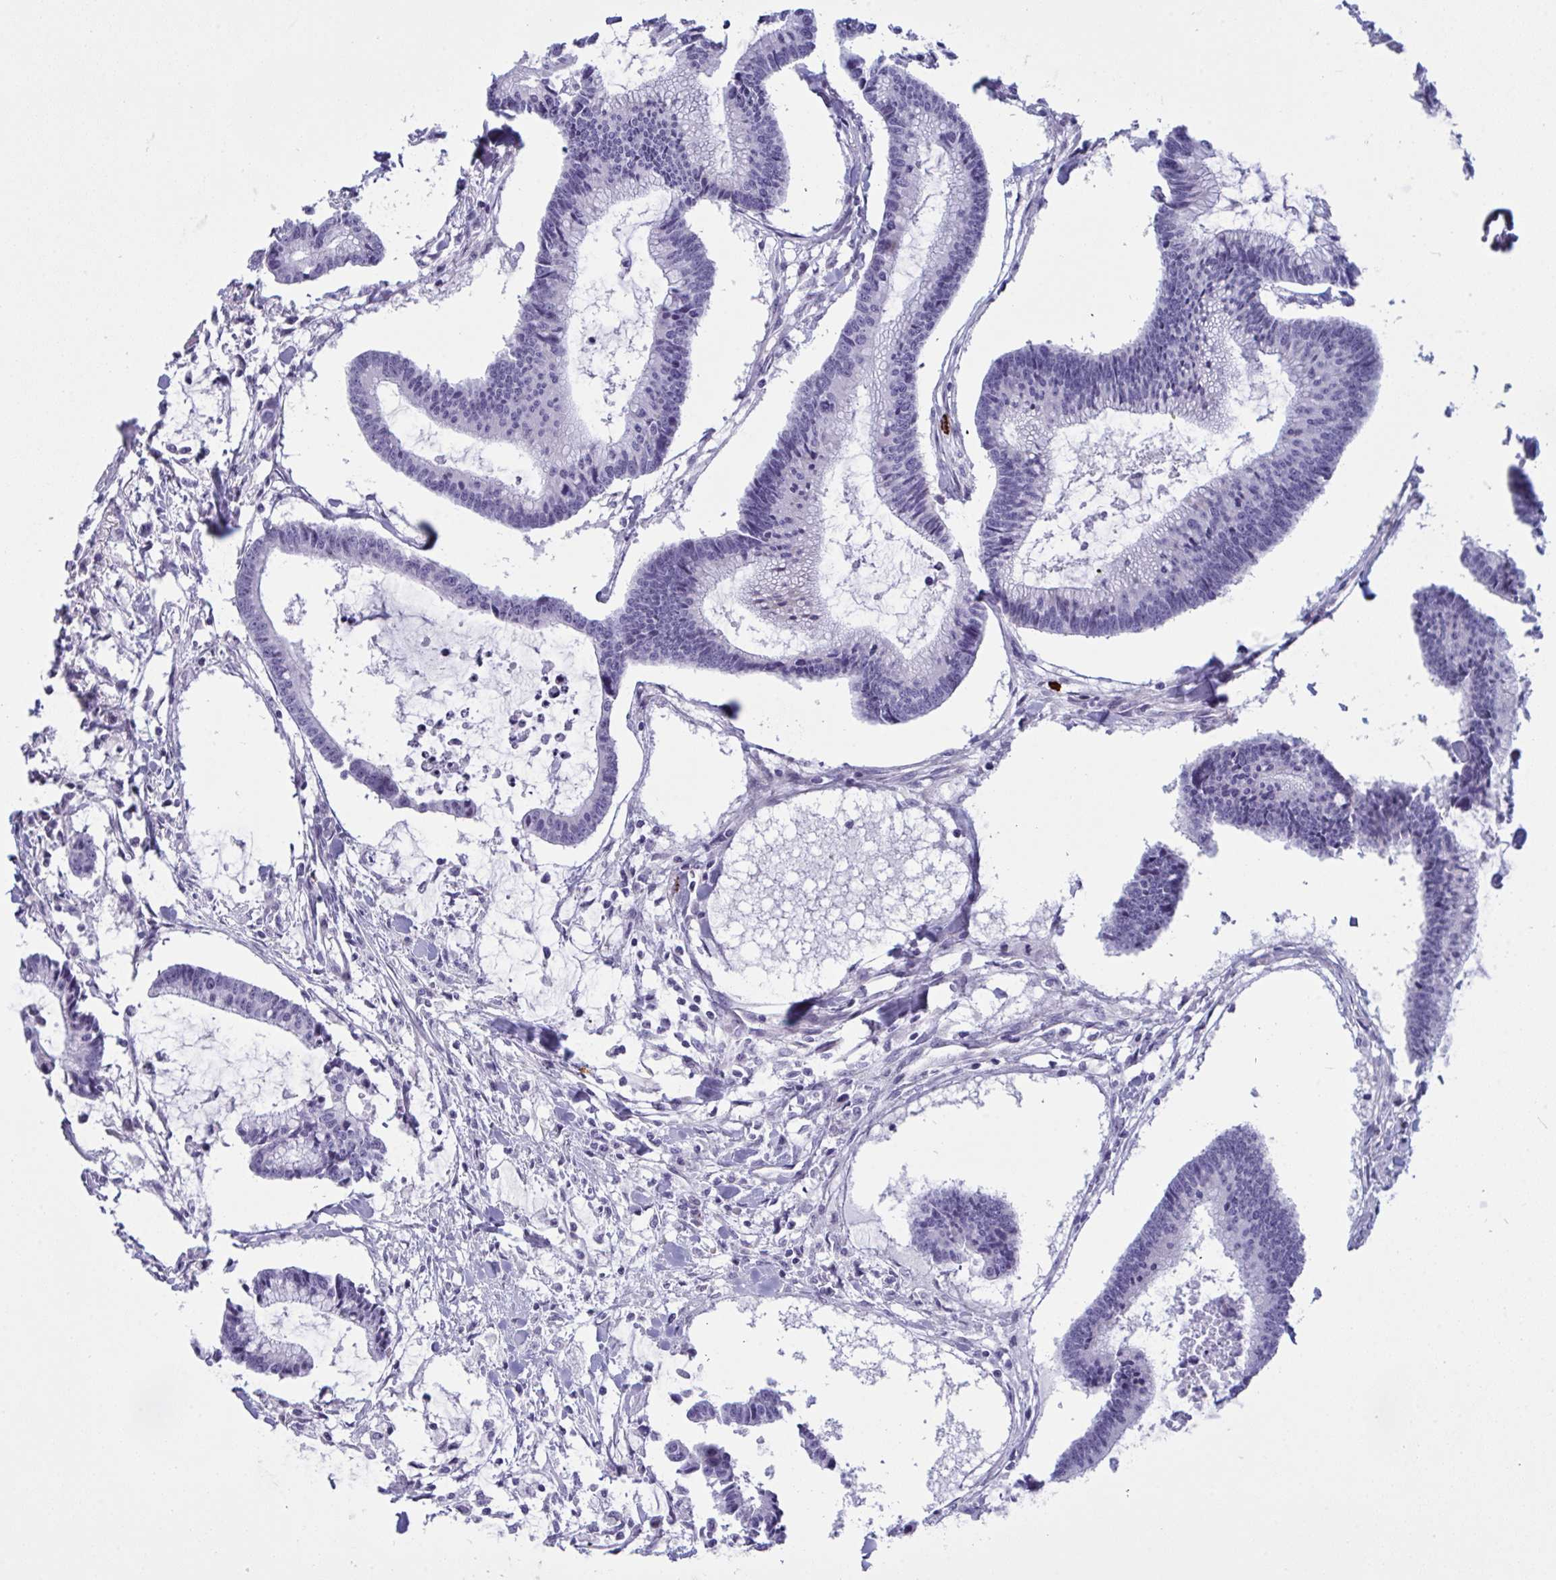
{"staining": {"intensity": "negative", "quantity": "none", "location": "none"}, "tissue": "colorectal cancer", "cell_type": "Tumor cells", "image_type": "cancer", "snomed": [{"axis": "morphology", "description": "Adenocarcinoma, NOS"}, {"axis": "topography", "description": "Colon"}], "caption": "Colorectal cancer was stained to show a protein in brown. There is no significant positivity in tumor cells.", "gene": "ZNF684", "patient": {"sex": "female", "age": 78}}